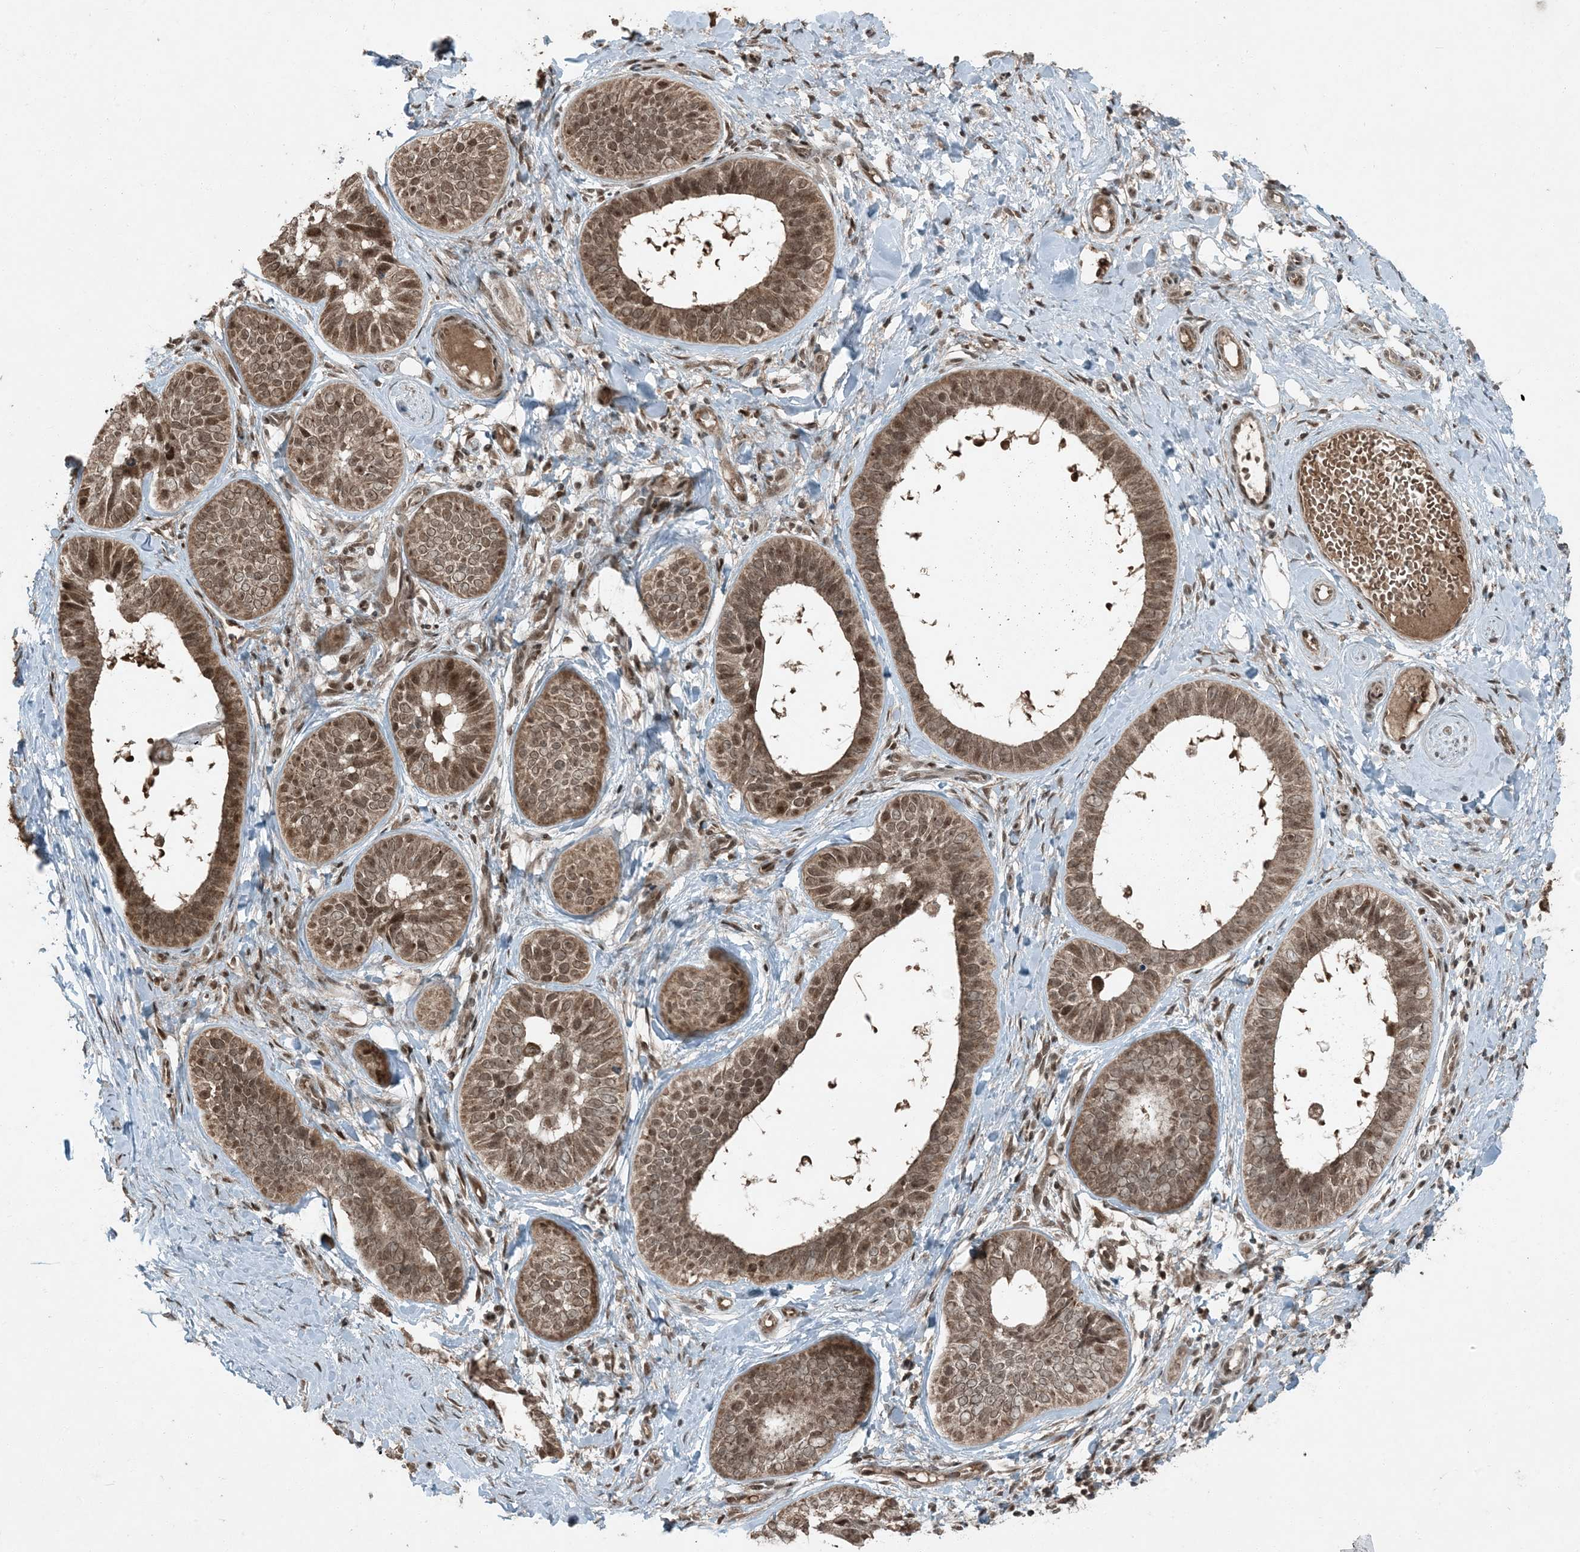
{"staining": {"intensity": "moderate", "quantity": ">75%", "location": "cytoplasmic/membranous,nuclear"}, "tissue": "skin cancer", "cell_type": "Tumor cells", "image_type": "cancer", "snomed": [{"axis": "morphology", "description": "Basal cell carcinoma"}, {"axis": "topography", "description": "Skin"}], "caption": "Basal cell carcinoma (skin) tissue shows moderate cytoplasmic/membranous and nuclear expression in approximately >75% of tumor cells (DAB = brown stain, brightfield microscopy at high magnification).", "gene": "TRAPPC12", "patient": {"sex": "male", "age": 62}}